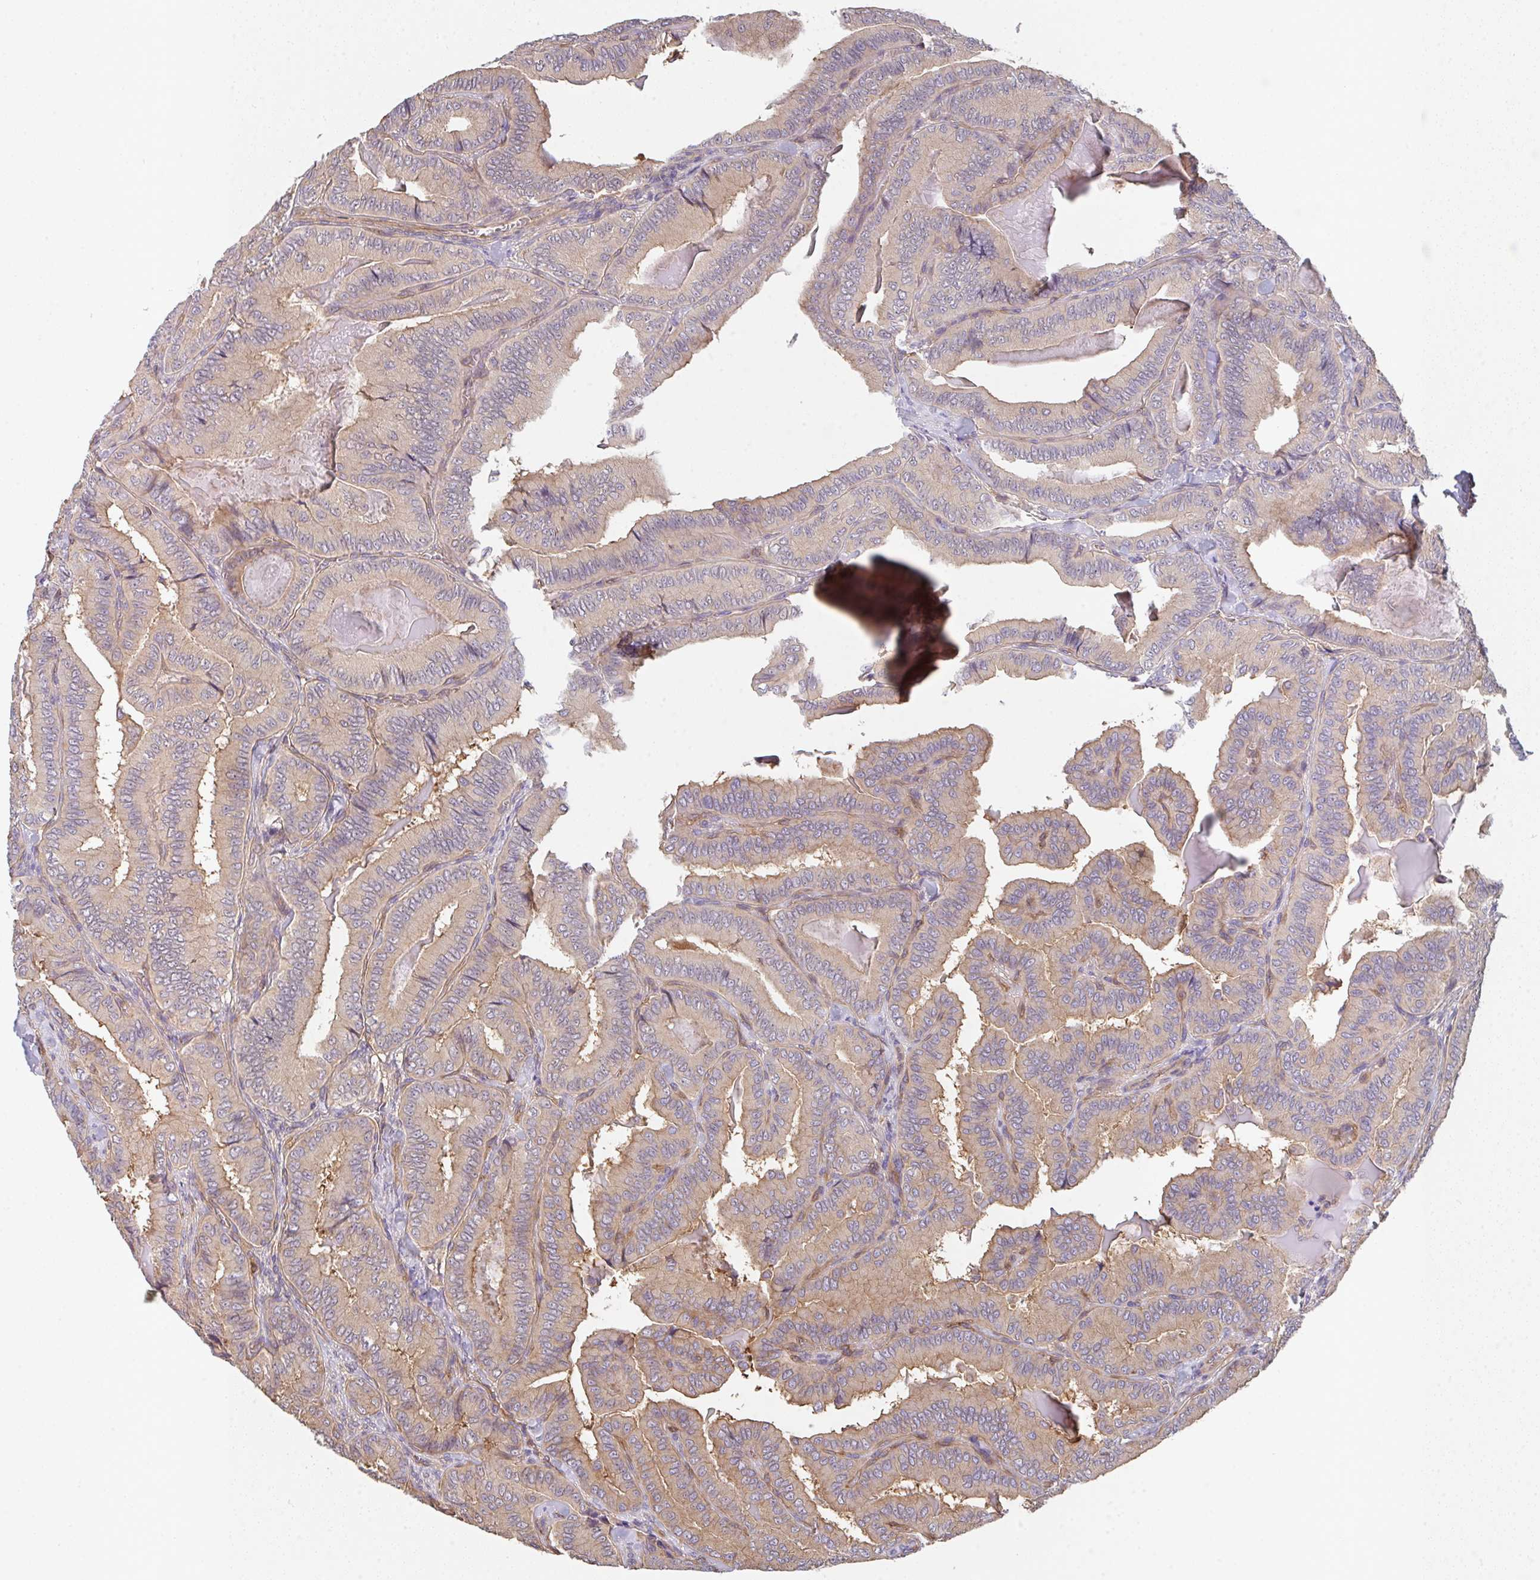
{"staining": {"intensity": "weak", "quantity": "<25%", "location": "cytoplasmic/membranous"}, "tissue": "thyroid cancer", "cell_type": "Tumor cells", "image_type": "cancer", "snomed": [{"axis": "morphology", "description": "Papillary adenocarcinoma, NOS"}, {"axis": "topography", "description": "Thyroid gland"}], "caption": "DAB (3,3'-diaminobenzidine) immunohistochemical staining of human thyroid cancer (papillary adenocarcinoma) shows no significant staining in tumor cells.", "gene": "TMEM229A", "patient": {"sex": "male", "age": 61}}